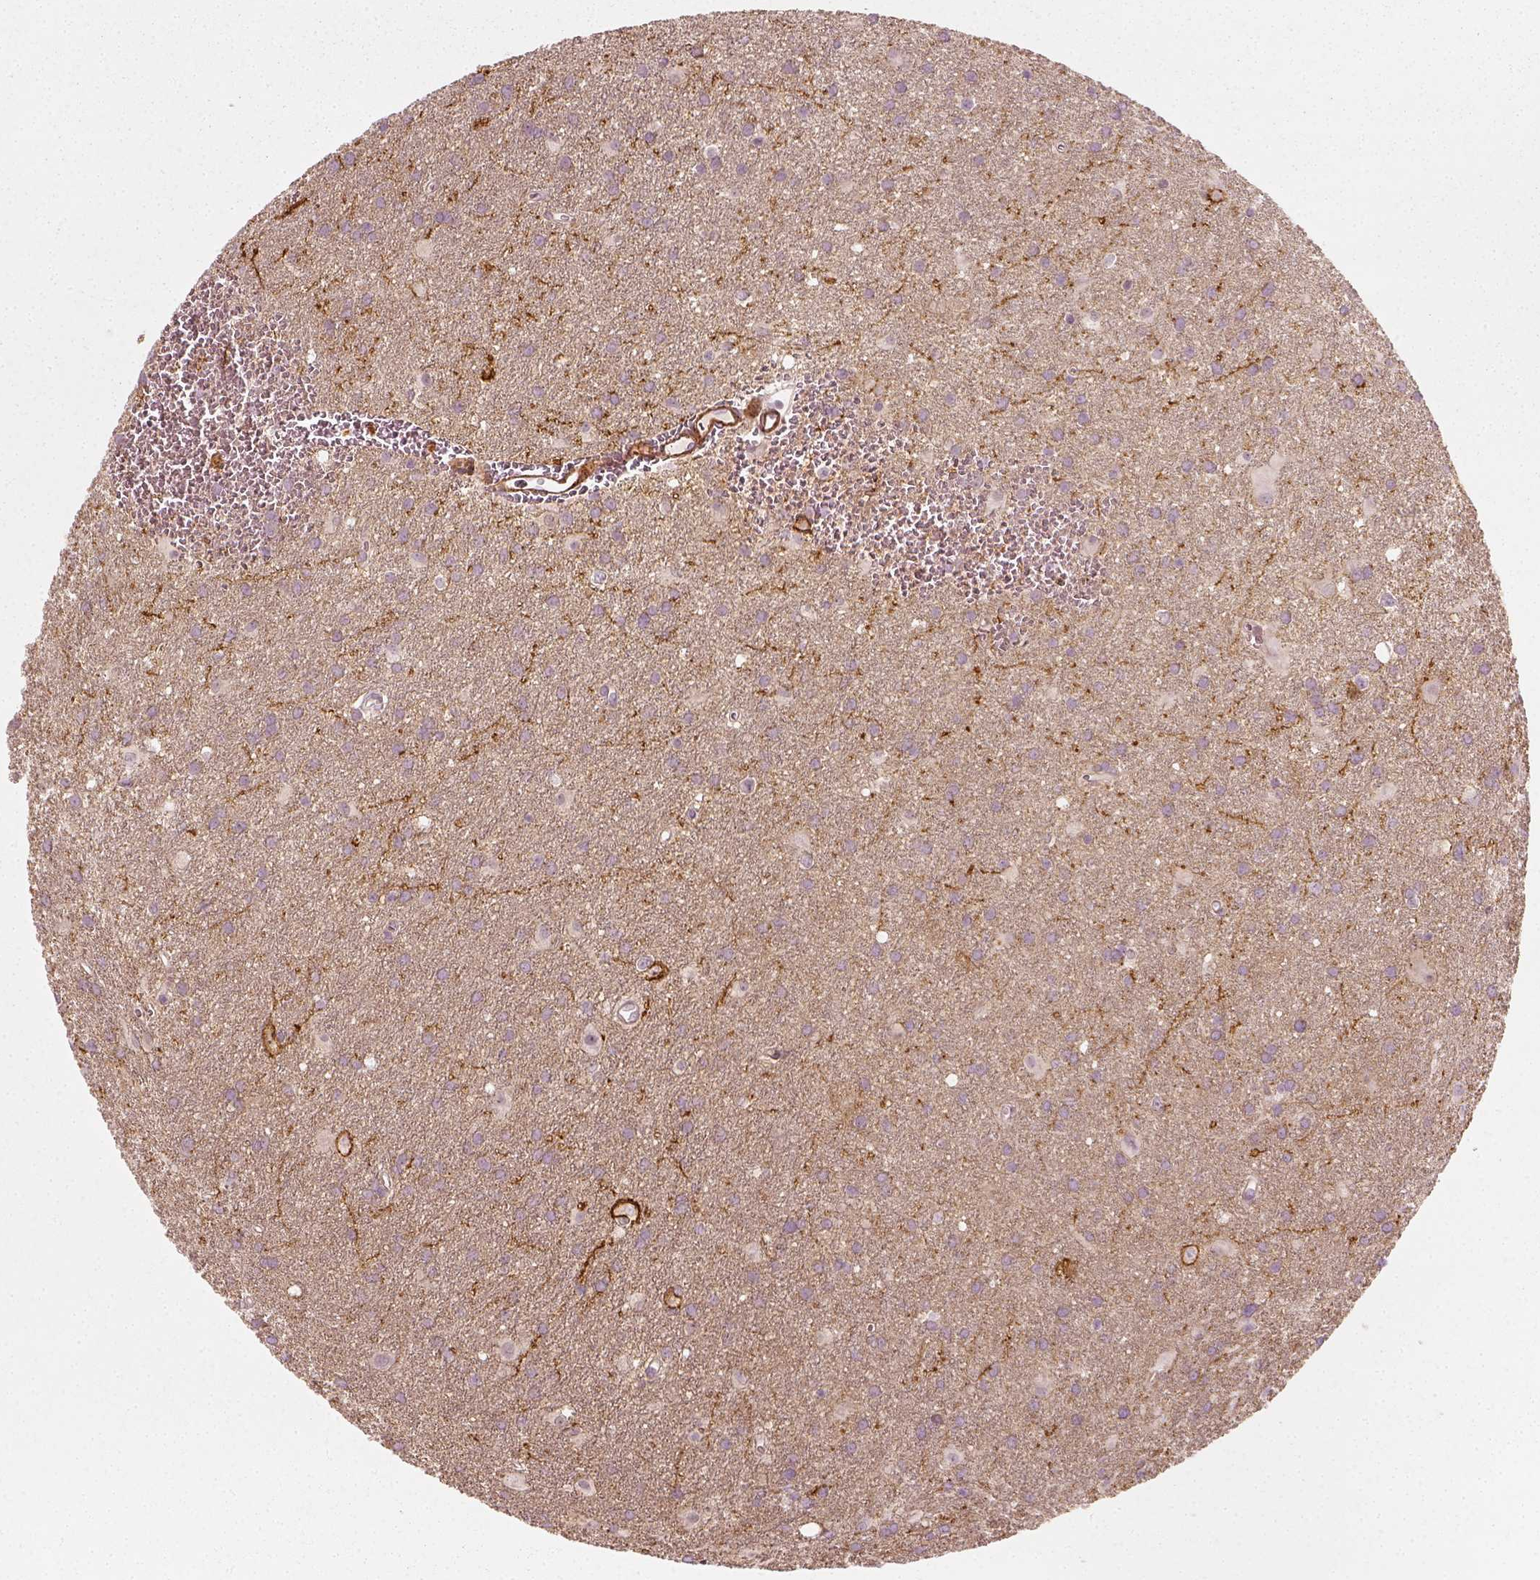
{"staining": {"intensity": "negative", "quantity": "none", "location": "none"}, "tissue": "glioma", "cell_type": "Tumor cells", "image_type": "cancer", "snomed": [{"axis": "morphology", "description": "Glioma, malignant, Low grade"}, {"axis": "topography", "description": "Brain"}], "caption": "Immunohistochemistry (IHC) photomicrograph of neoplastic tissue: malignant glioma (low-grade) stained with DAB exhibits no significant protein staining in tumor cells.", "gene": "NPTN", "patient": {"sex": "male", "age": 58}}